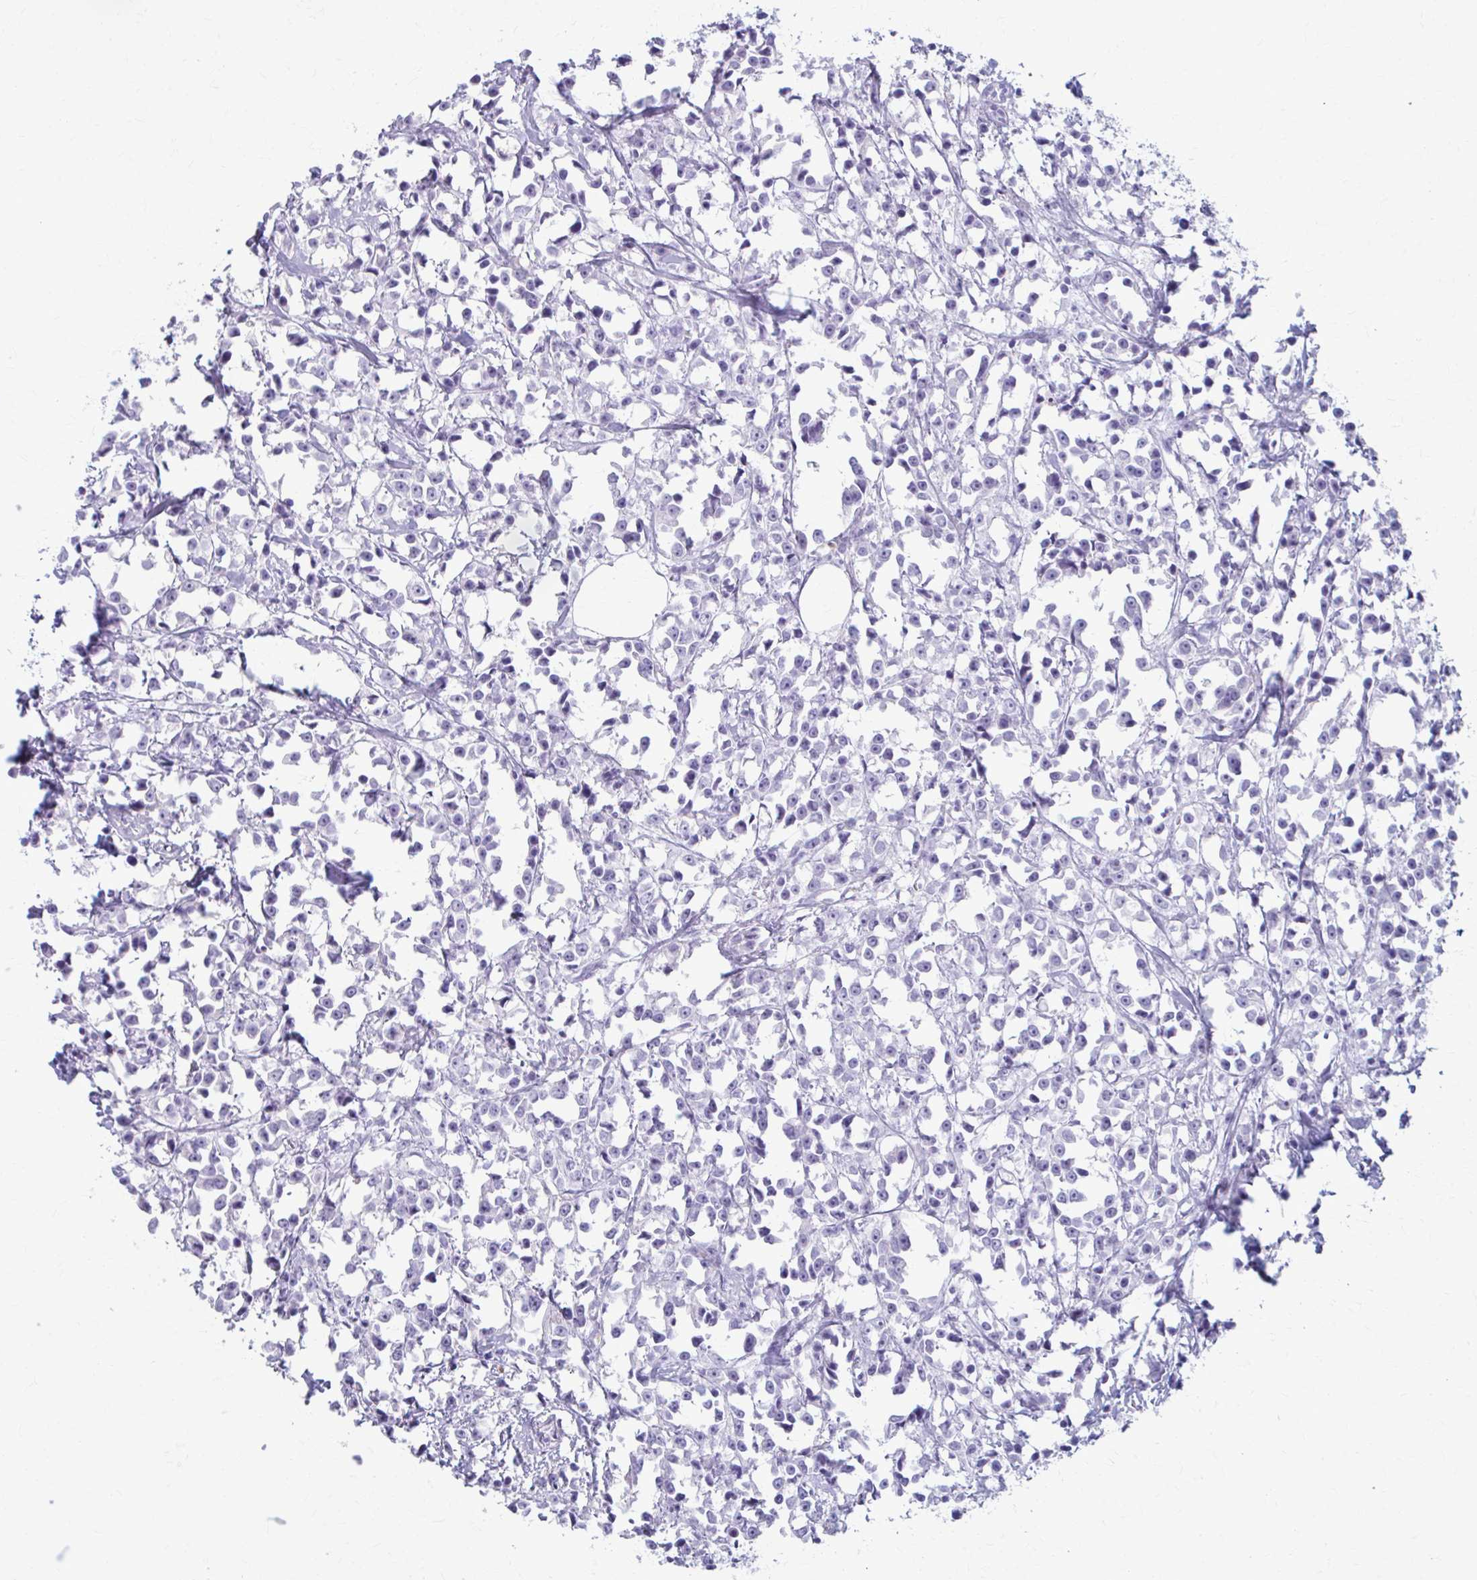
{"staining": {"intensity": "negative", "quantity": "none", "location": "none"}, "tissue": "breast cancer", "cell_type": "Tumor cells", "image_type": "cancer", "snomed": [{"axis": "morphology", "description": "Duct carcinoma"}, {"axis": "topography", "description": "Breast"}], "caption": "An IHC image of breast cancer (infiltrating ductal carcinoma) is shown. There is no staining in tumor cells of breast cancer (infiltrating ductal carcinoma).", "gene": "LDLRAP1", "patient": {"sex": "female", "age": 80}}